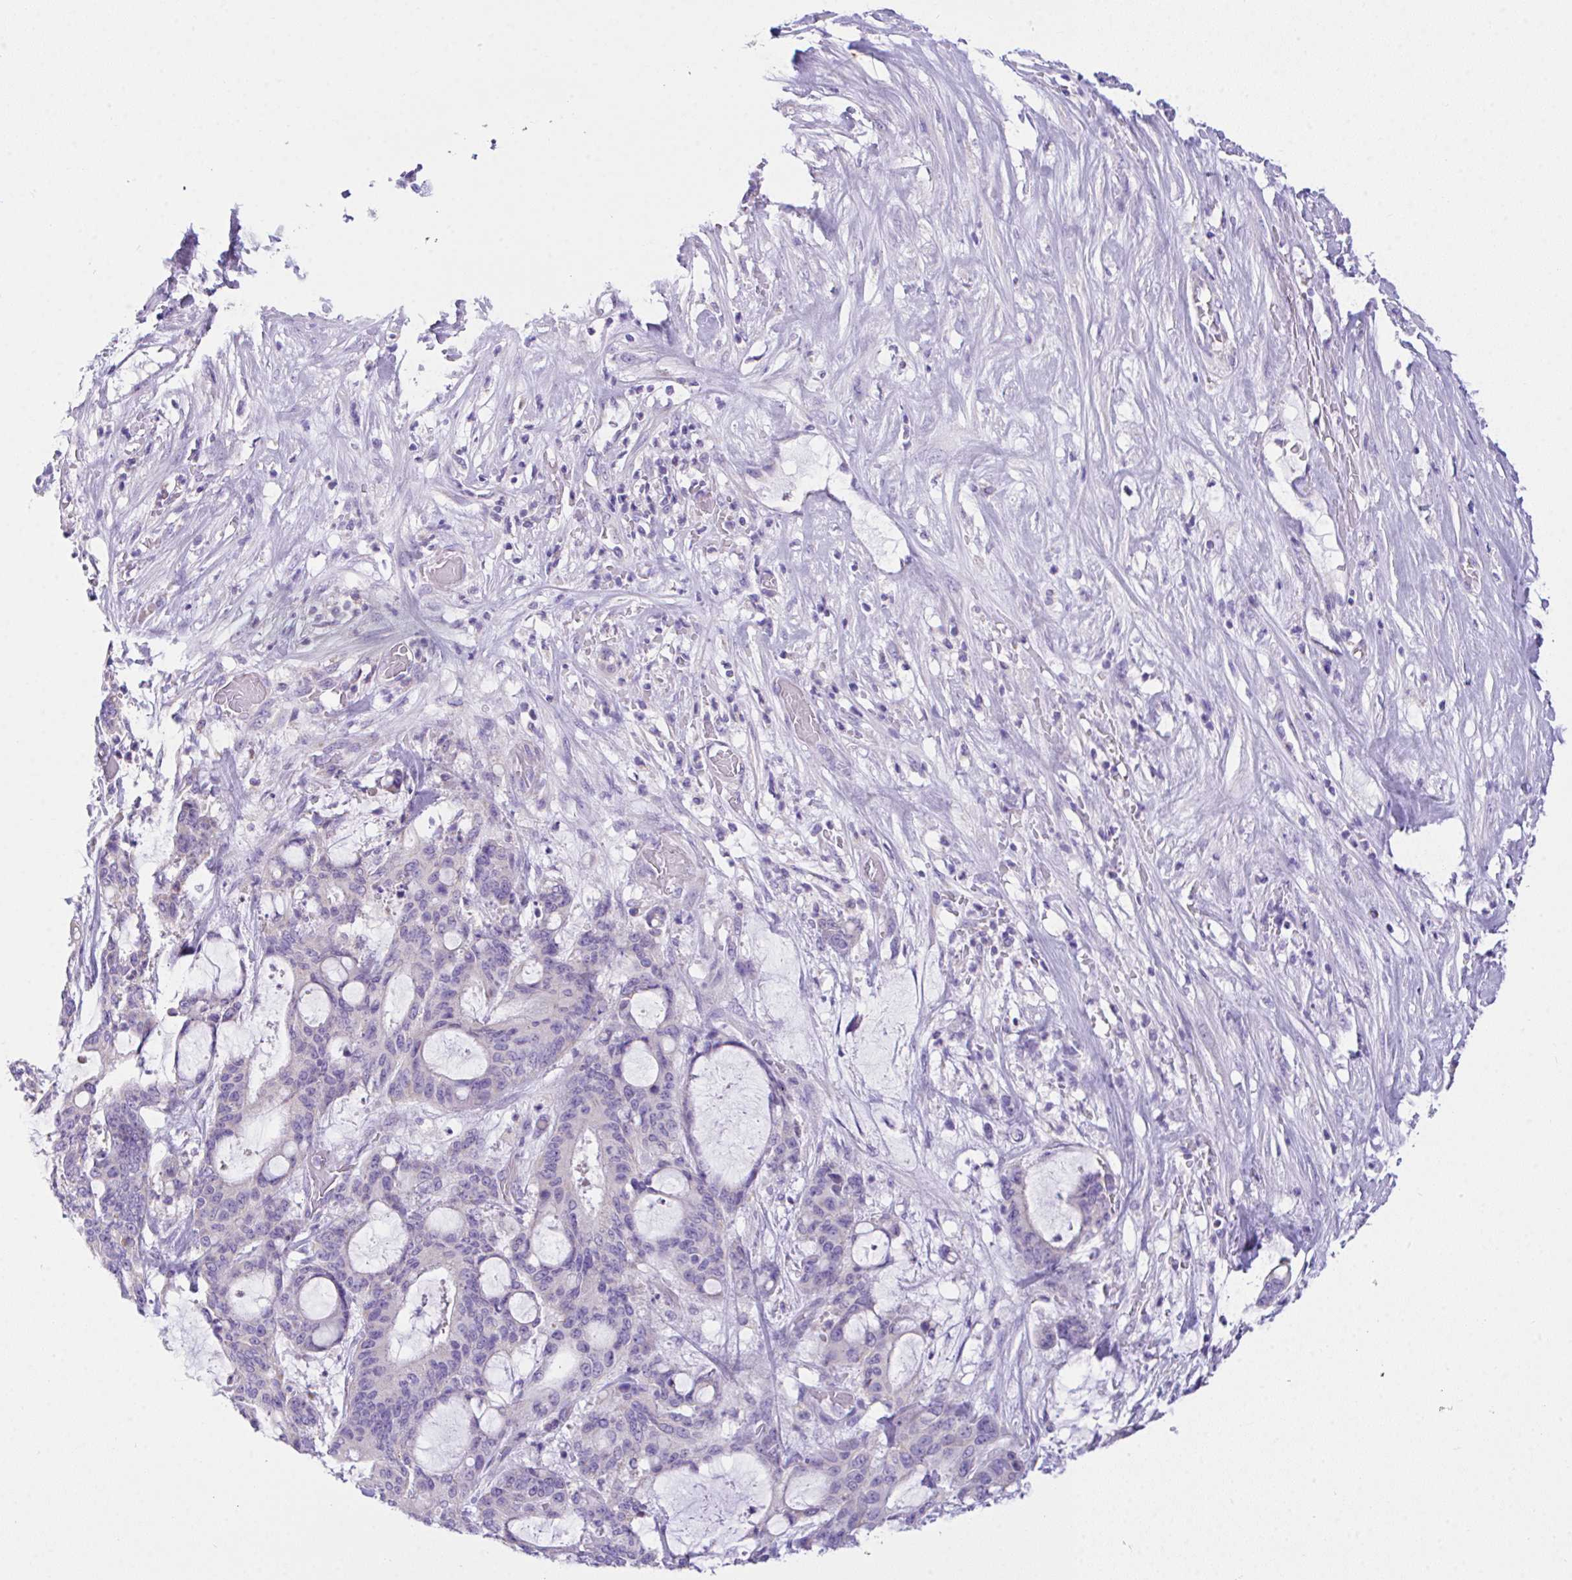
{"staining": {"intensity": "negative", "quantity": "none", "location": "none"}, "tissue": "liver cancer", "cell_type": "Tumor cells", "image_type": "cancer", "snomed": [{"axis": "morphology", "description": "Normal tissue, NOS"}, {"axis": "morphology", "description": "Cholangiocarcinoma"}, {"axis": "topography", "description": "Liver"}, {"axis": "topography", "description": "Peripheral nerve tissue"}], "caption": "Tumor cells show no significant expression in cholangiocarcinoma (liver).", "gene": "NLRP8", "patient": {"sex": "female", "age": 73}}